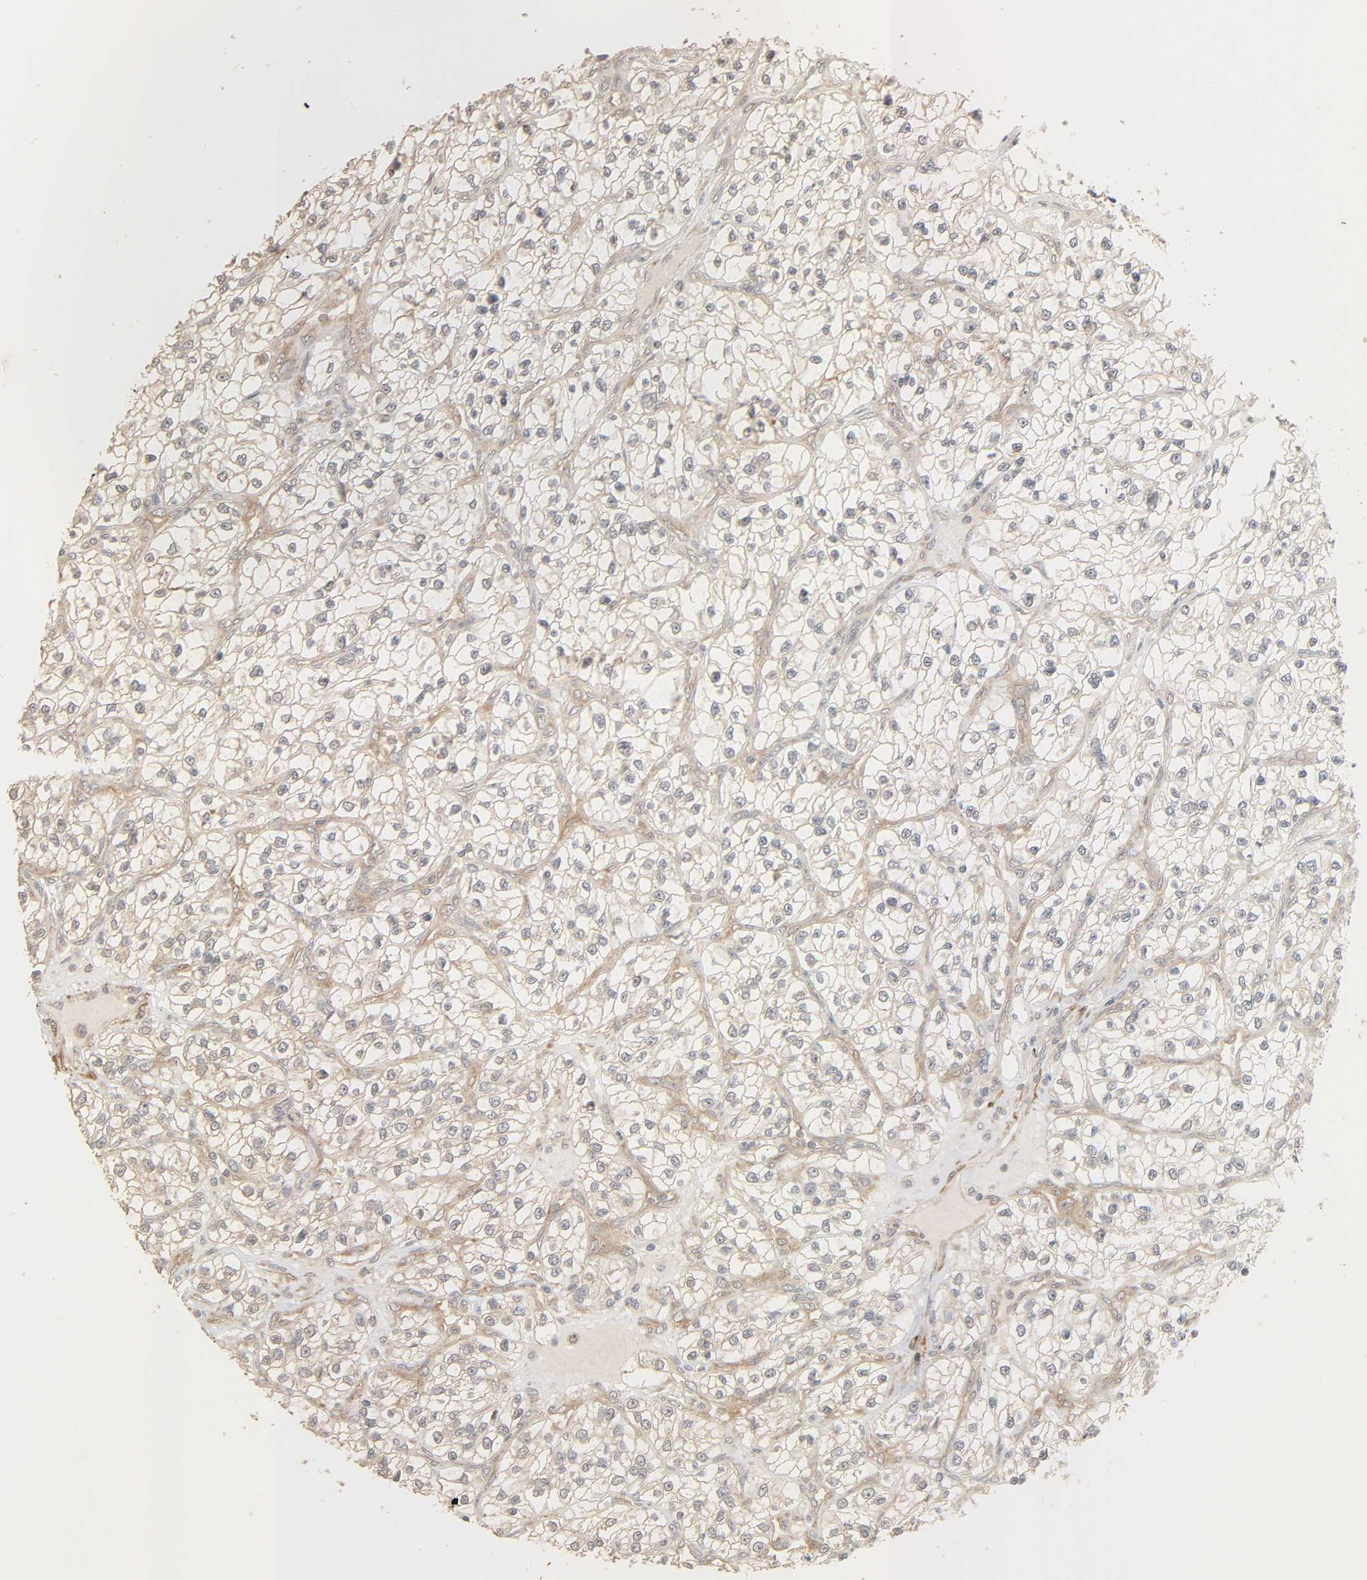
{"staining": {"intensity": "moderate", "quantity": "<25%", "location": "cytoplasmic/membranous"}, "tissue": "renal cancer", "cell_type": "Tumor cells", "image_type": "cancer", "snomed": [{"axis": "morphology", "description": "Adenocarcinoma, NOS"}, {"axis": "topography", "description": "Kidney"}], "caption": "Immunohistochemical staining of human renal cancer (adenocarcinoma) shows low levels of moderate cytoplasmic/membranous positivity in approximately <25% of tumor cells. The staining was performed using DAB (3,3'-diaminobenzidine), with brown indicating positive protein expression. Nuclei are stained blue with hematoxylin.", "gene": "NEMF", "patient": {"sex": "female", "age": 57}}